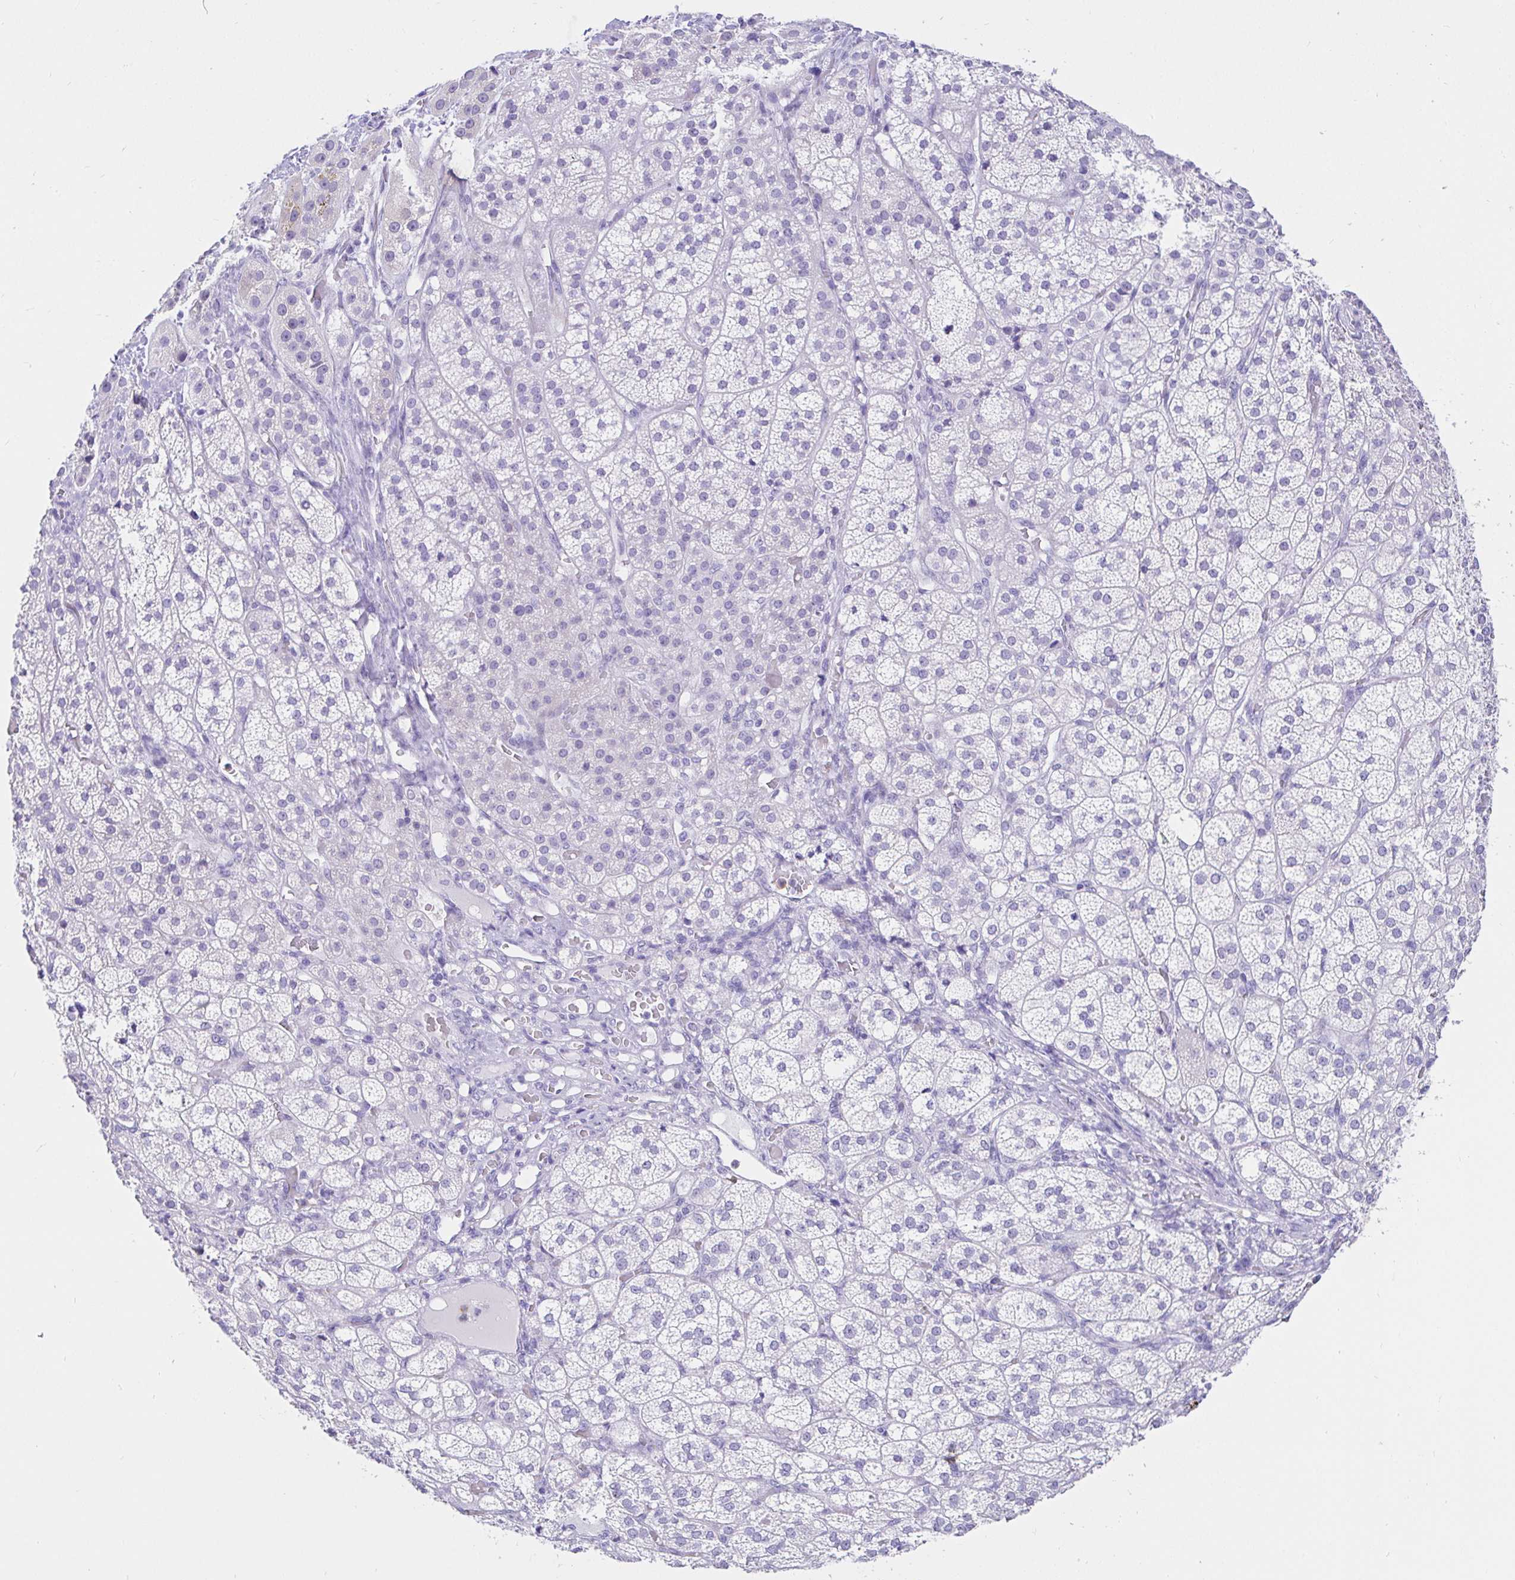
{"staining": {"intensity": "negative", "quantity": "none", "location": "none"}, "tissue": "adrenal gland", "cell_type": "Glandular cells", "image_type": "normal", "snomed": [{"axis": "morphology", "description": "Normal tissue, NOS"}, {"axis": "topography", "description": "Adrenal gland"}], "caption": "Immunohistochemical staining of unremarkable adrenal gland demonstrates no significant staining in glandular cells.", "gene": "CCDC62", "patient": {"sex": "female", "age": 60}}